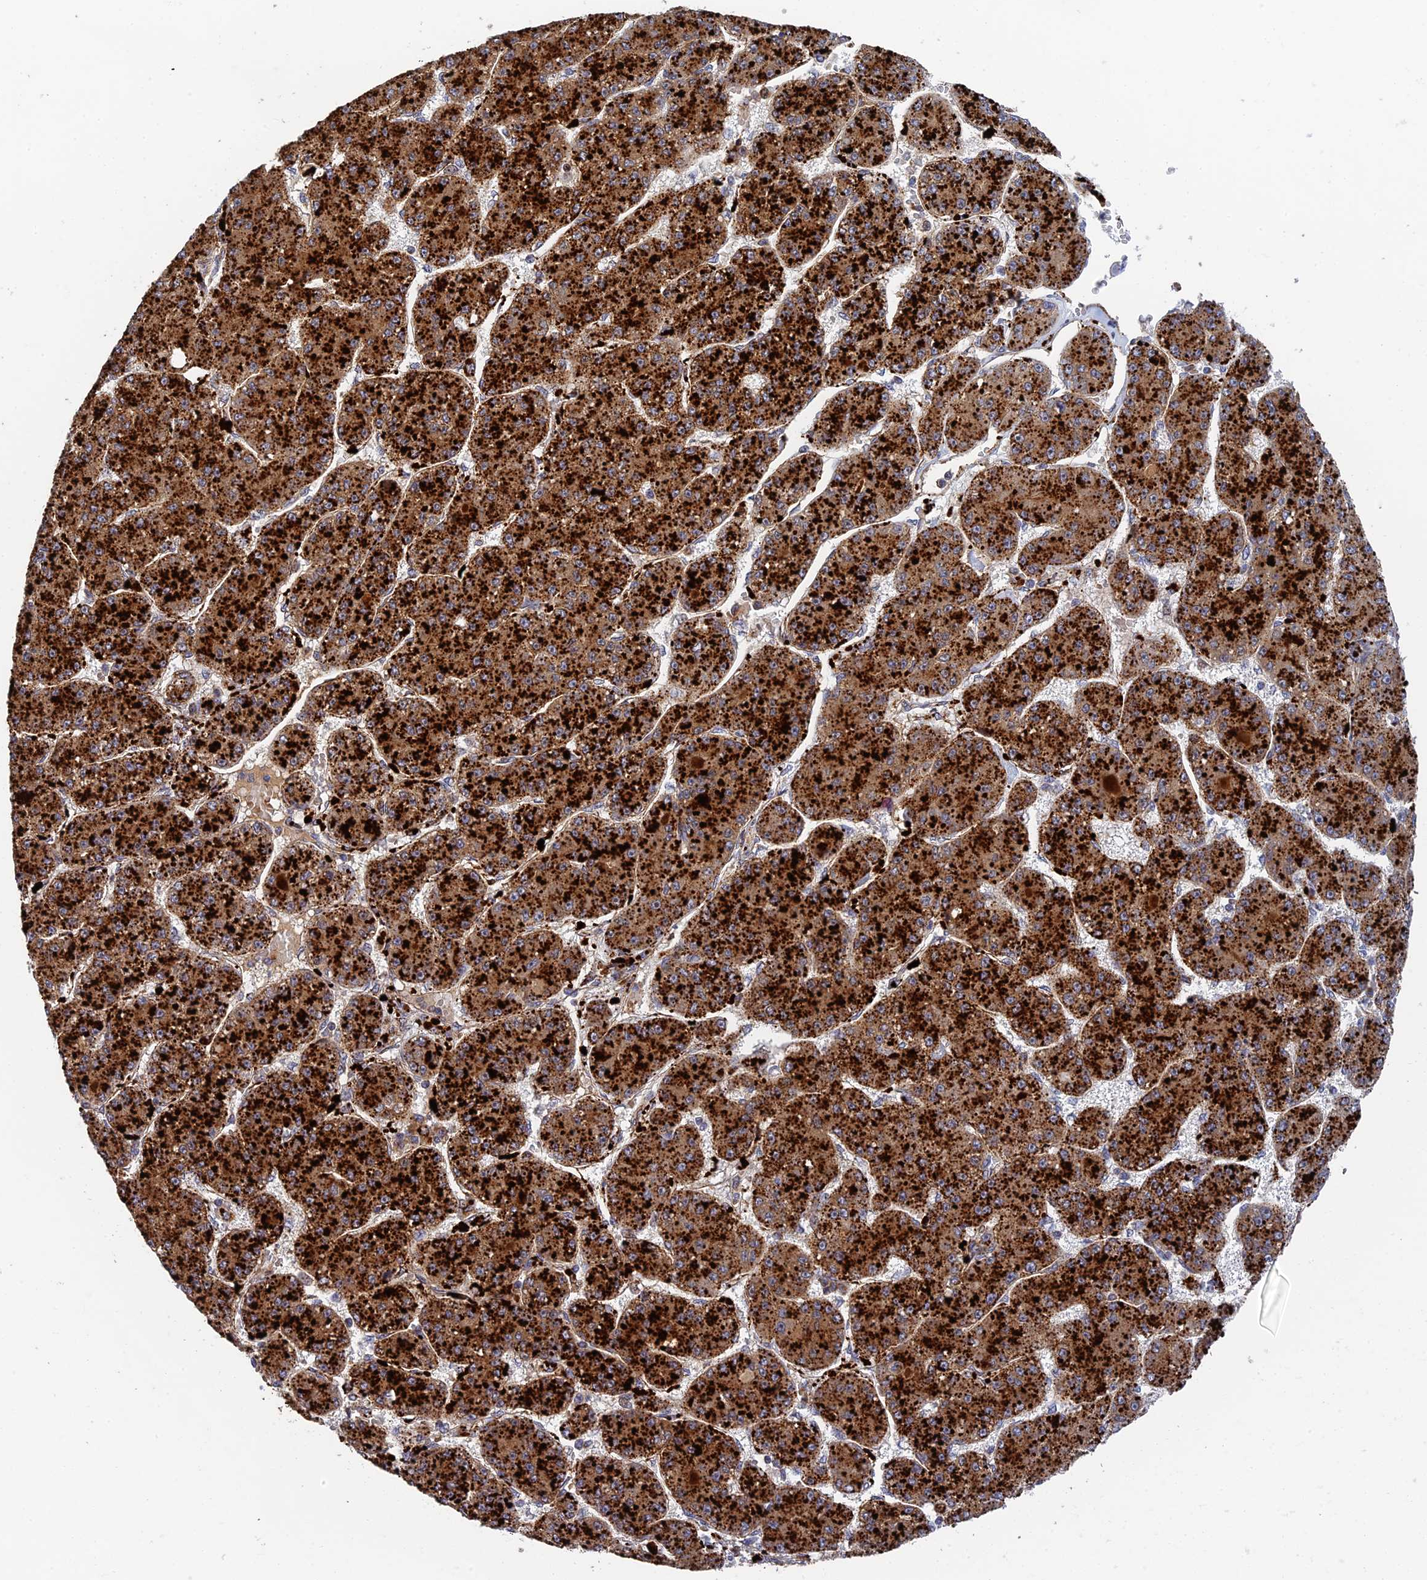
{"staining": {"intensity": "strong", "quantity": ">75%", "location": "cytoplasmic/membranous"}, "tissue": "liver cancer", "cell_type": "Tumor cells", "image_type": "cancer", "snomed": [{"axis": "morphology", "description": "Carcinoma, Hepatocellular, NOS"}, {"axis": "topography", "description": "Liver"}], "caption": "Immunohistochemical staining of human liver cancer reveals high levels of strong cytoplasmic/membranous protein staining in about >75% of tumor cells.", "gene": "PPP2R3C", "patient": {"sex": "male", "age": 67}}